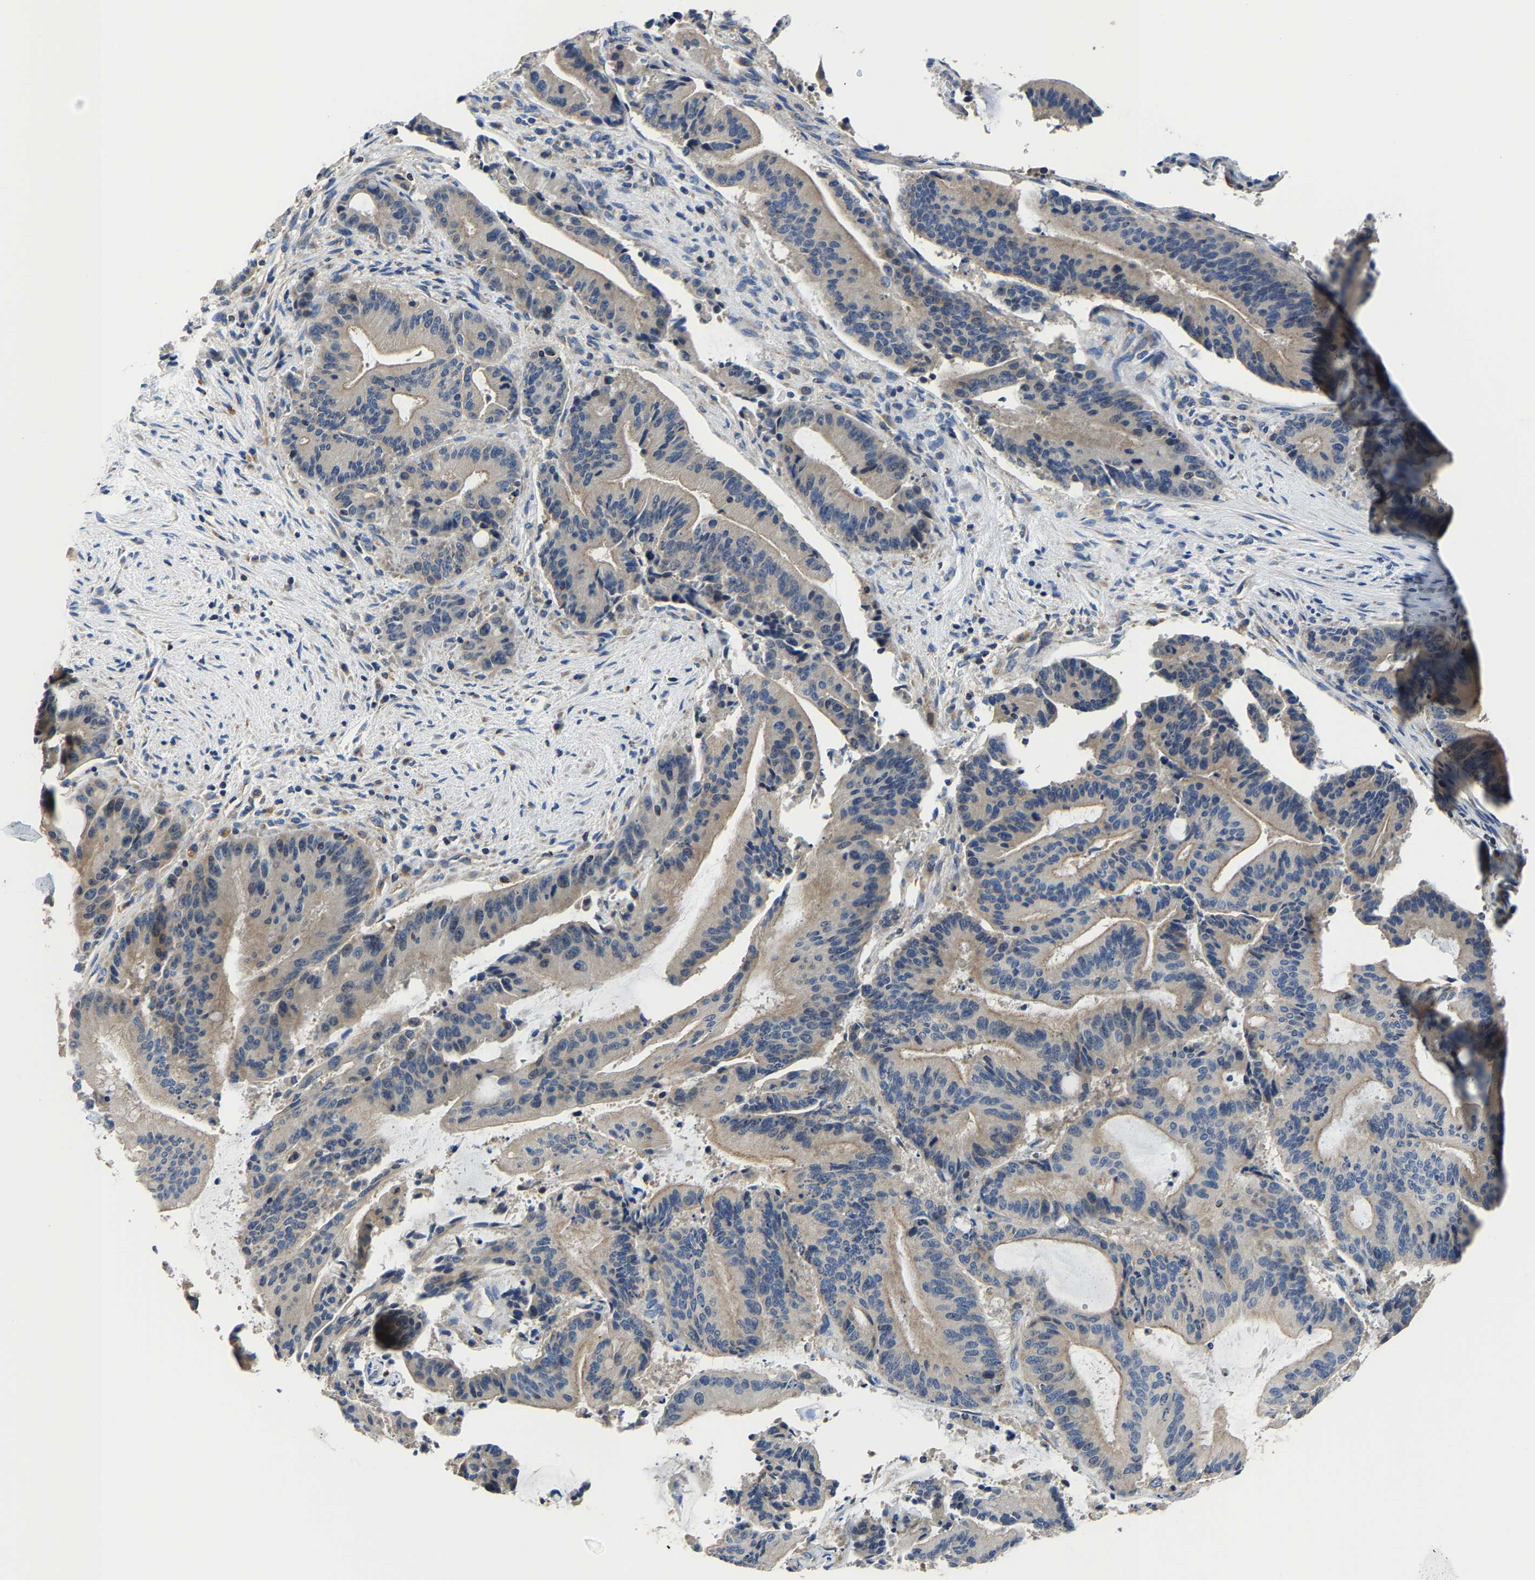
{"staining": {"intensity": "negative", "quantity": "none", "location": "none"}, "tissue": "liver cancer", "cell_type": "Tumor cells", "image_type": "cancer", "snomed": [{"axis": "morphology", "description": "Normal tissue, NOS"}, {"axis": "morphology", "description": "Cholangiocarcinoma"}, {"axis": "topography", "description": "Liver"}, {"axis": "topography", "description": "Peripheral nerve tissue"}], "caption": "Tumor cells are negative for protein expression in human liver cancer. (DAB (3,3'-diaminobenzidine) immunohistochemistry (IHC) visualized using brightfield microscopy, high magnification).", "gene": "AGK", "patient": {"sex": "female", "age": 73}}